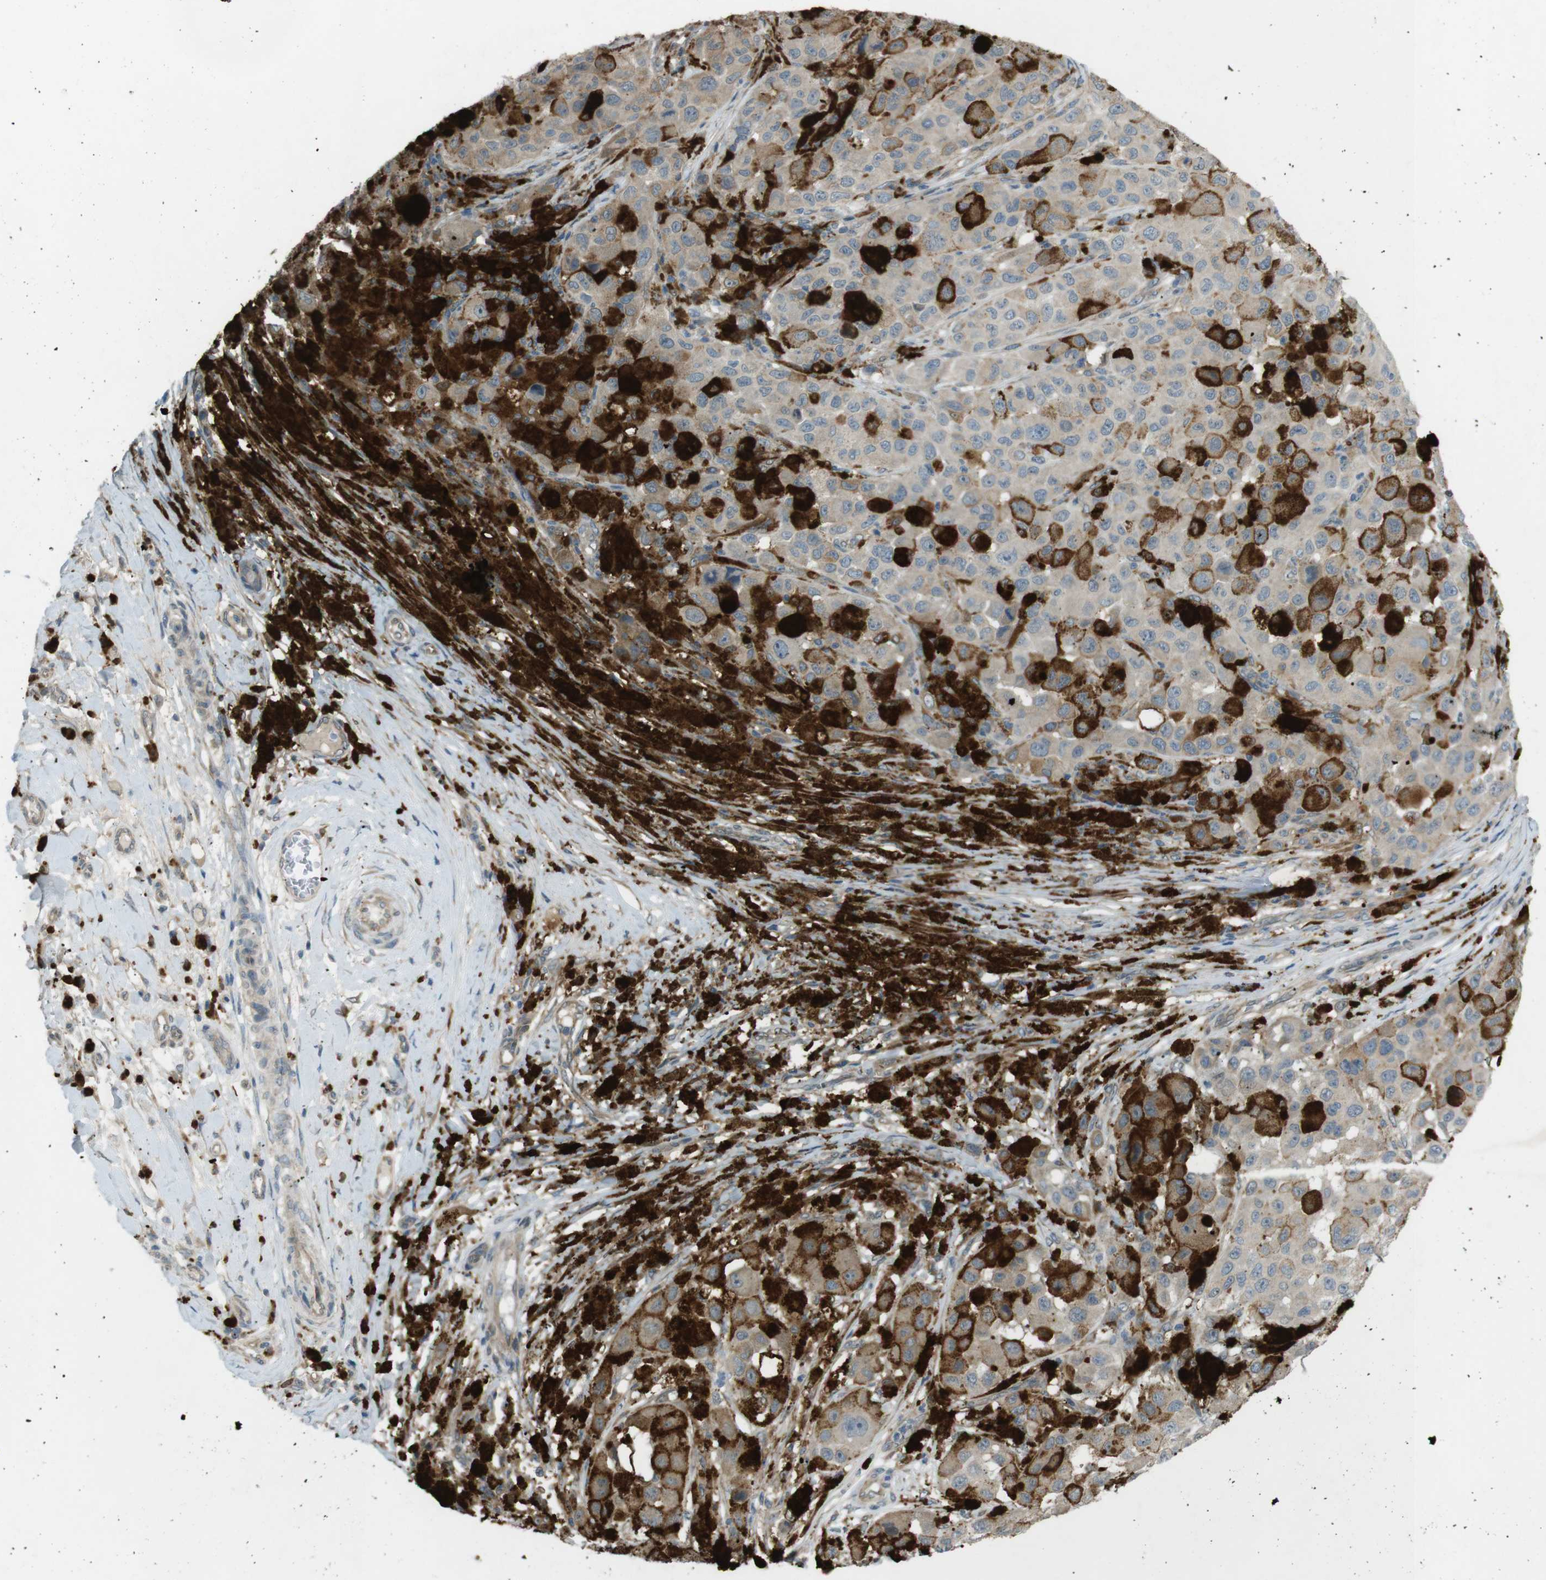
{"staining": {"intensity": "weak", "quantity": "25%-75%", "location": "cytoplasmic/membranous"}, "tissue": "melanoma", "cell_type": "Tumor cells", "image_type": "cancer", "snomed": [{"axis": "morphology", "description": "Malignant melanoma, NOS"}, {"axis": "topography", "description": "Skin"}], "caption": "Protein expression analysis of human melanoma reveals weak cytoplasmic/membranous positivity in about 25%-75% of tumor cells.", "gene": "TMEM41B", "patient": {"sex": "male", "age": 96}}